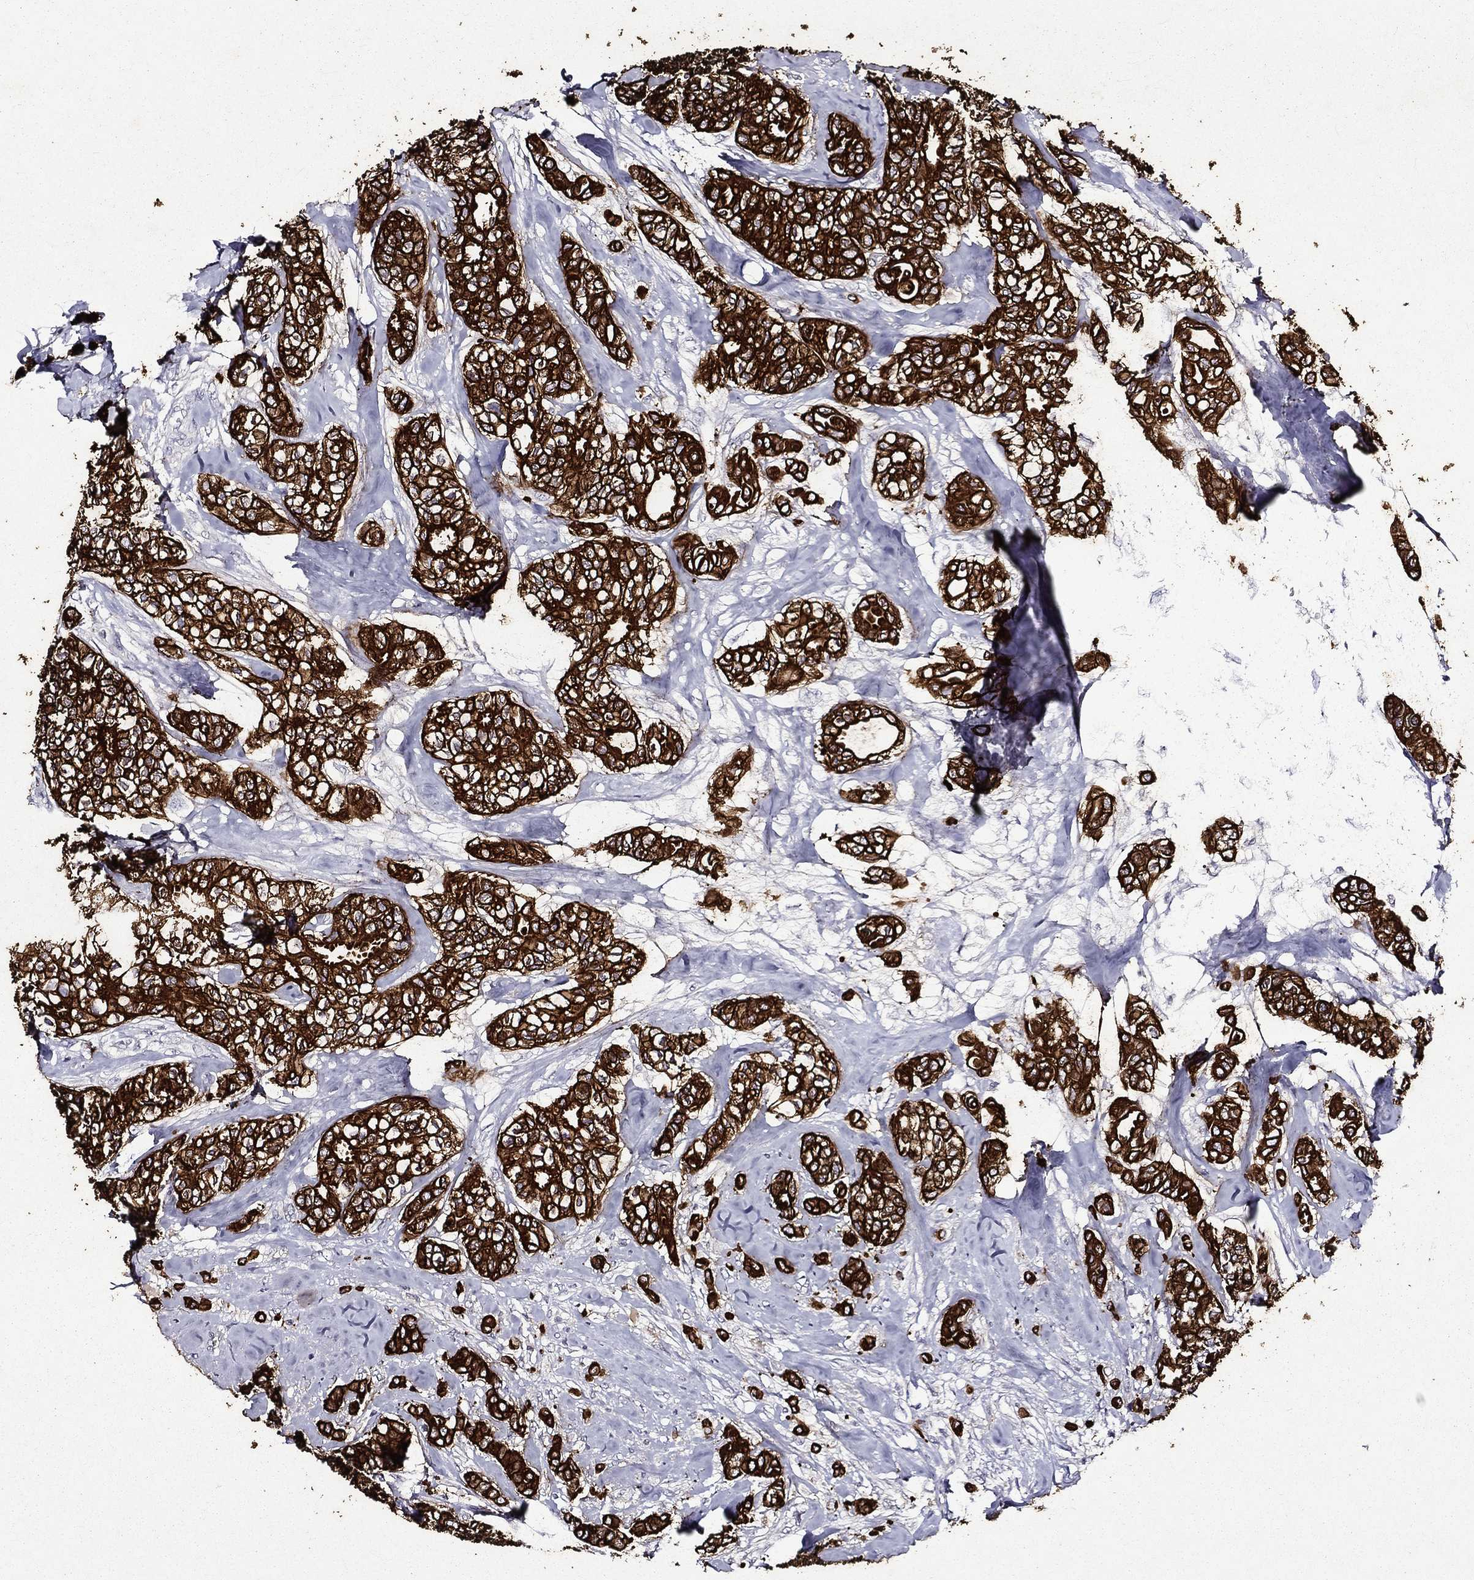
{"staining": {"intensity": "strong", "quantity": ">75%", "location": "cytoplasmic/membranous"}, "tissue": "breast cancer", "cell_type": "Tumor cells", "image_type": "cancer", "snomed": [{"axis": "morphology", "description": "Duct carcinoma"}, {"axis": "topography", "description": "Breast"}], "caption": "The immunohistochemical stain highlights strong cytoplasmic/membranous positivity in tumor cells of breast cancer (intraductal carcinoma) tissue. (DAB (3,3'-diaminobenzidine) = brown stain, brightfield microscopy at high magnification).", "gene": "KRT7", "patient": {"sex": "female", "age": 71}}